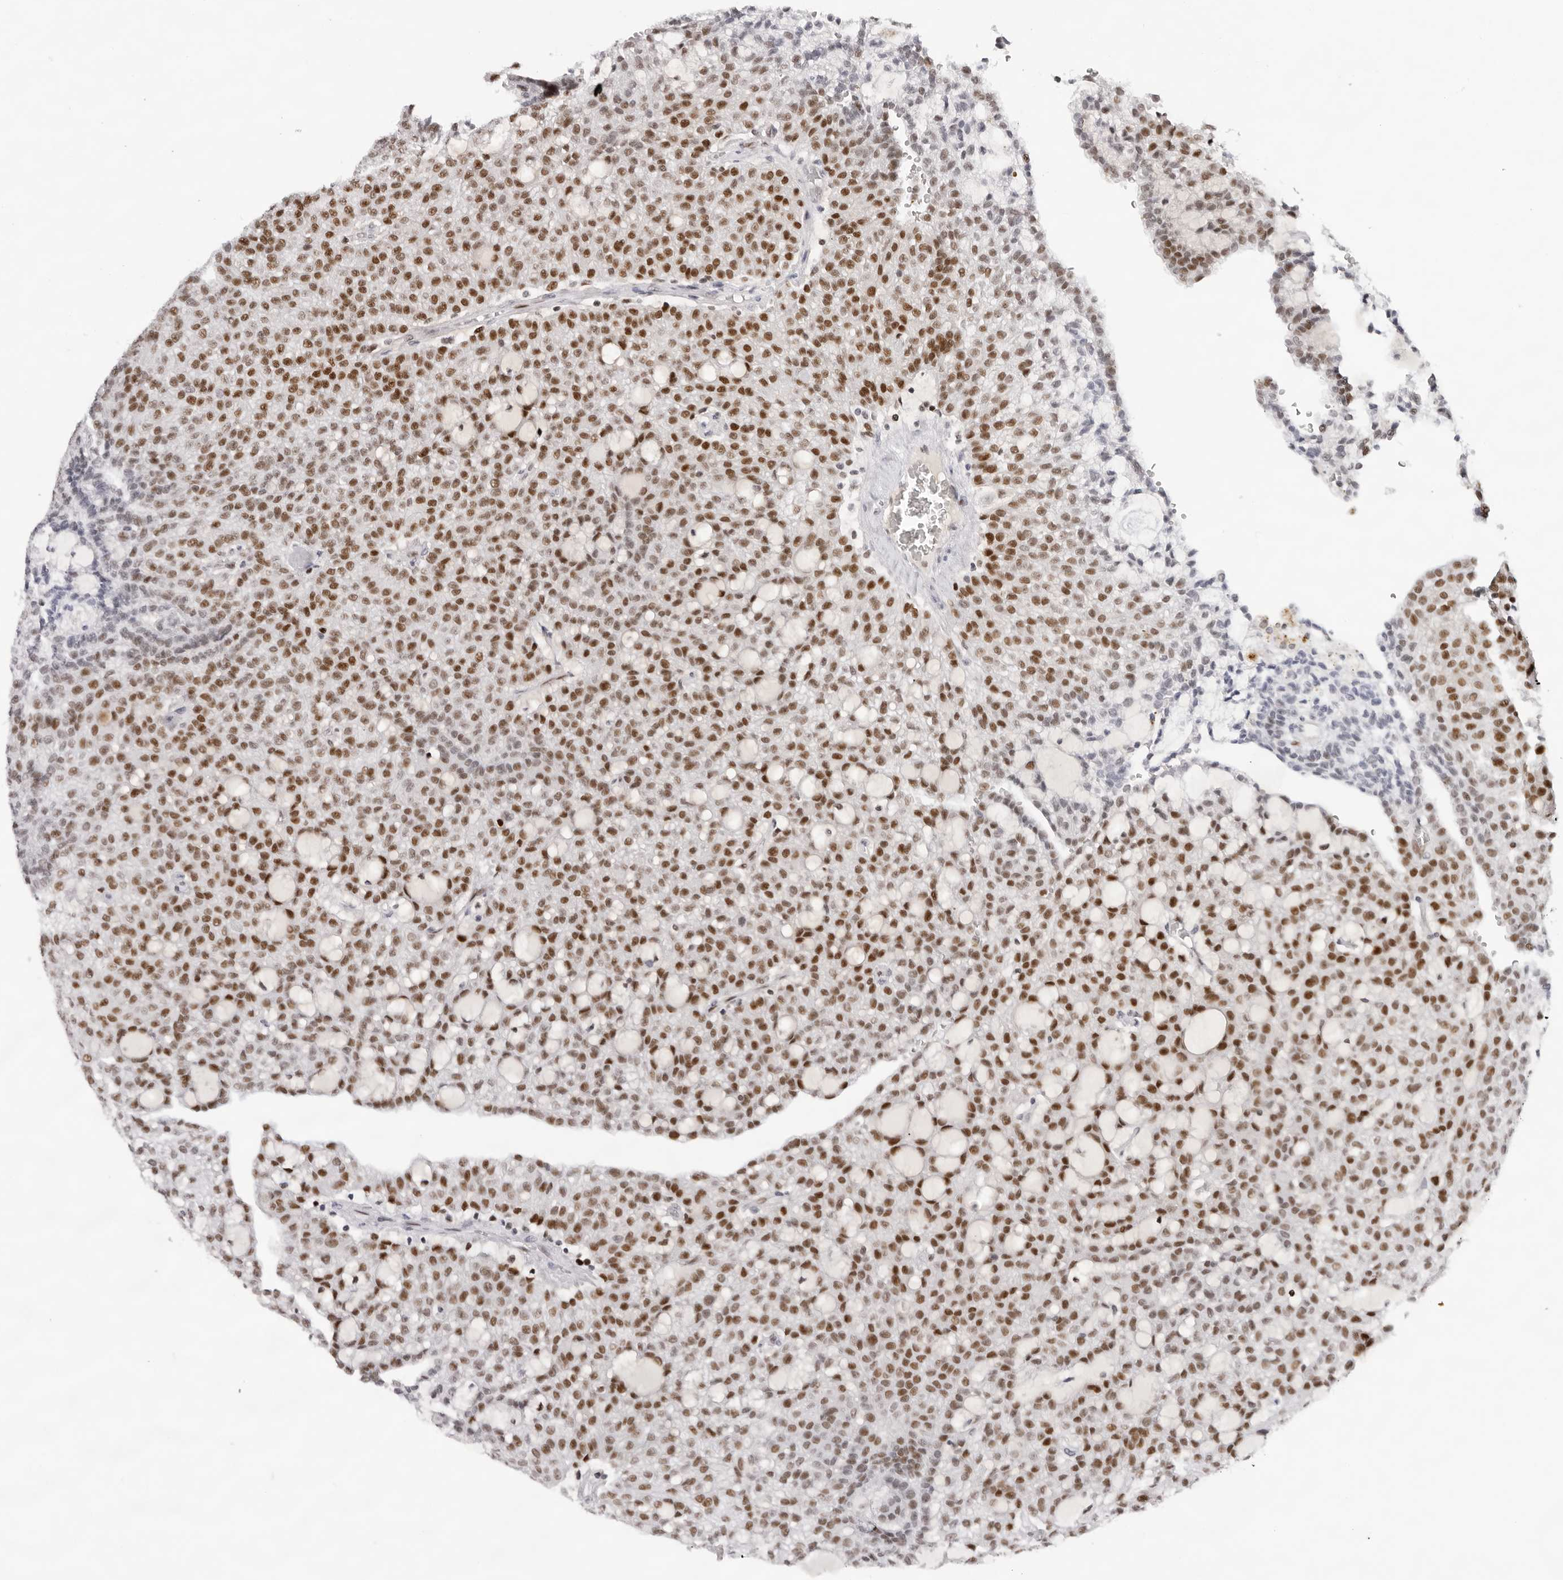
{"staining": {"intensity": "moderate", "quantity": ">75%", "location": "nuclear"}, "tissue": "renal cancer", "cell_type": "Tumor cells", "image_type": "cancer", "snomed": [{"axis": "morphology", "description": "Adenocarcinoma, NOS"}, {"axis": "topography", "description": "Kidney"}], "caption": "Adenocarcinoma (renal) stained with DAB (3,3'-diaminobenzidine) IHC exhibits medium levels of moderate nuclear expression in approximately >75% of tumor cells. The protein is stained brown, and the nuclei are stained in blue (DAB IHC with brightfield microscopy, high magnification).", "gene": "OGG1", "patient": {"sex": "male", "age": 63}}